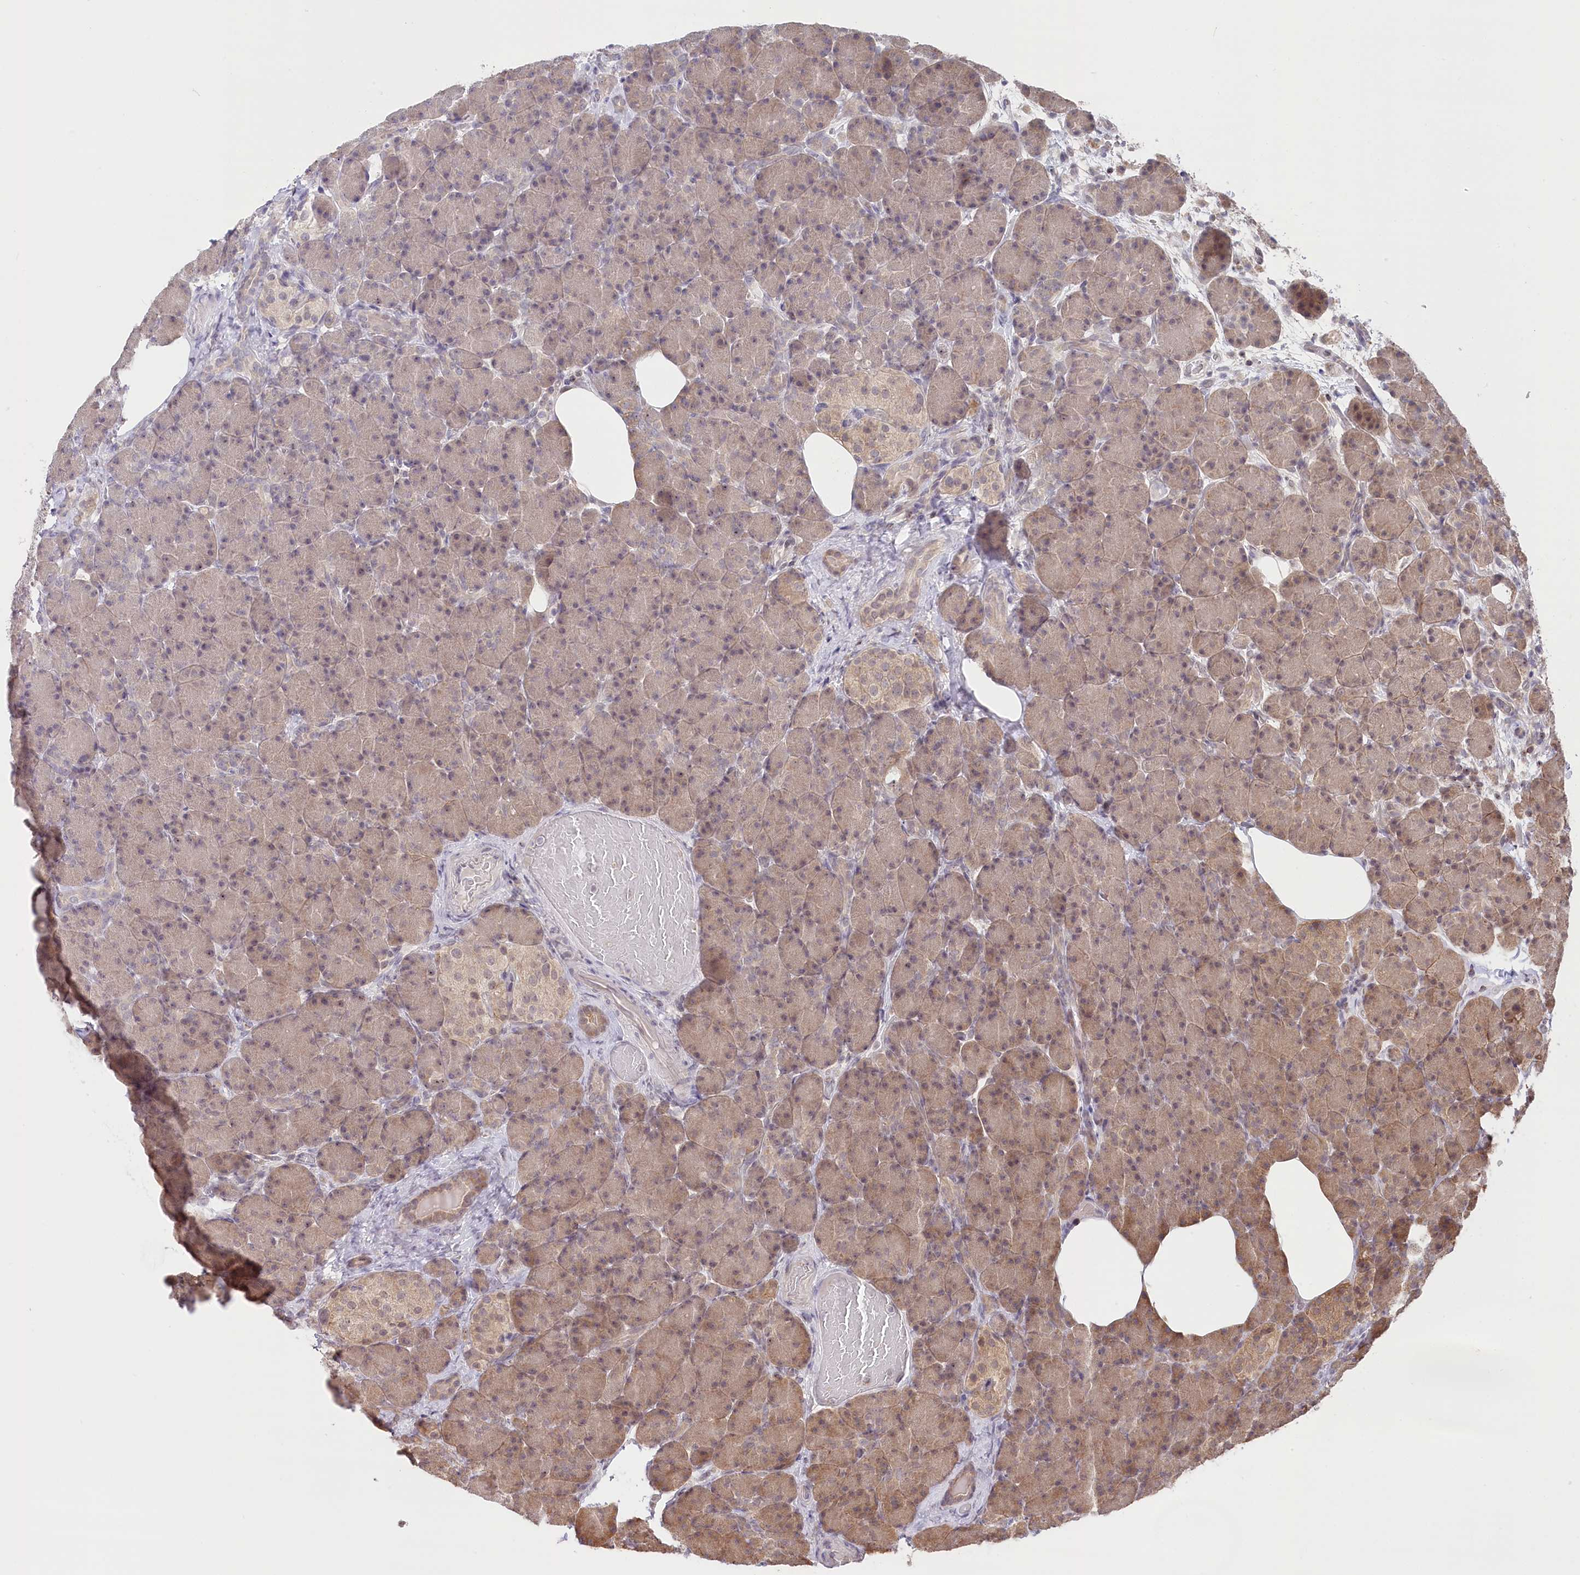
{"staining": {"intensity": "moderate", "quantity": ">75%", "location": "cytoplasmic/membranous"}, "tissue": "pancreas", "cell_type": "Exocrine glandular cells", "image_type": "normal", "snomed": [{"axis": "morphology", "description": "Normal tissue, NOS"}, {"axis": "topography", "description": "Pancreas"}], "caption": "Protein expression by immunohistochemistry (IHC) displays moderate cytoplasmic/membranous expression in about >75% of exocrine glandular cells in benign pancreas.", "gene": "CCSER2", "patient": {"sex": "female", "age": 43}}